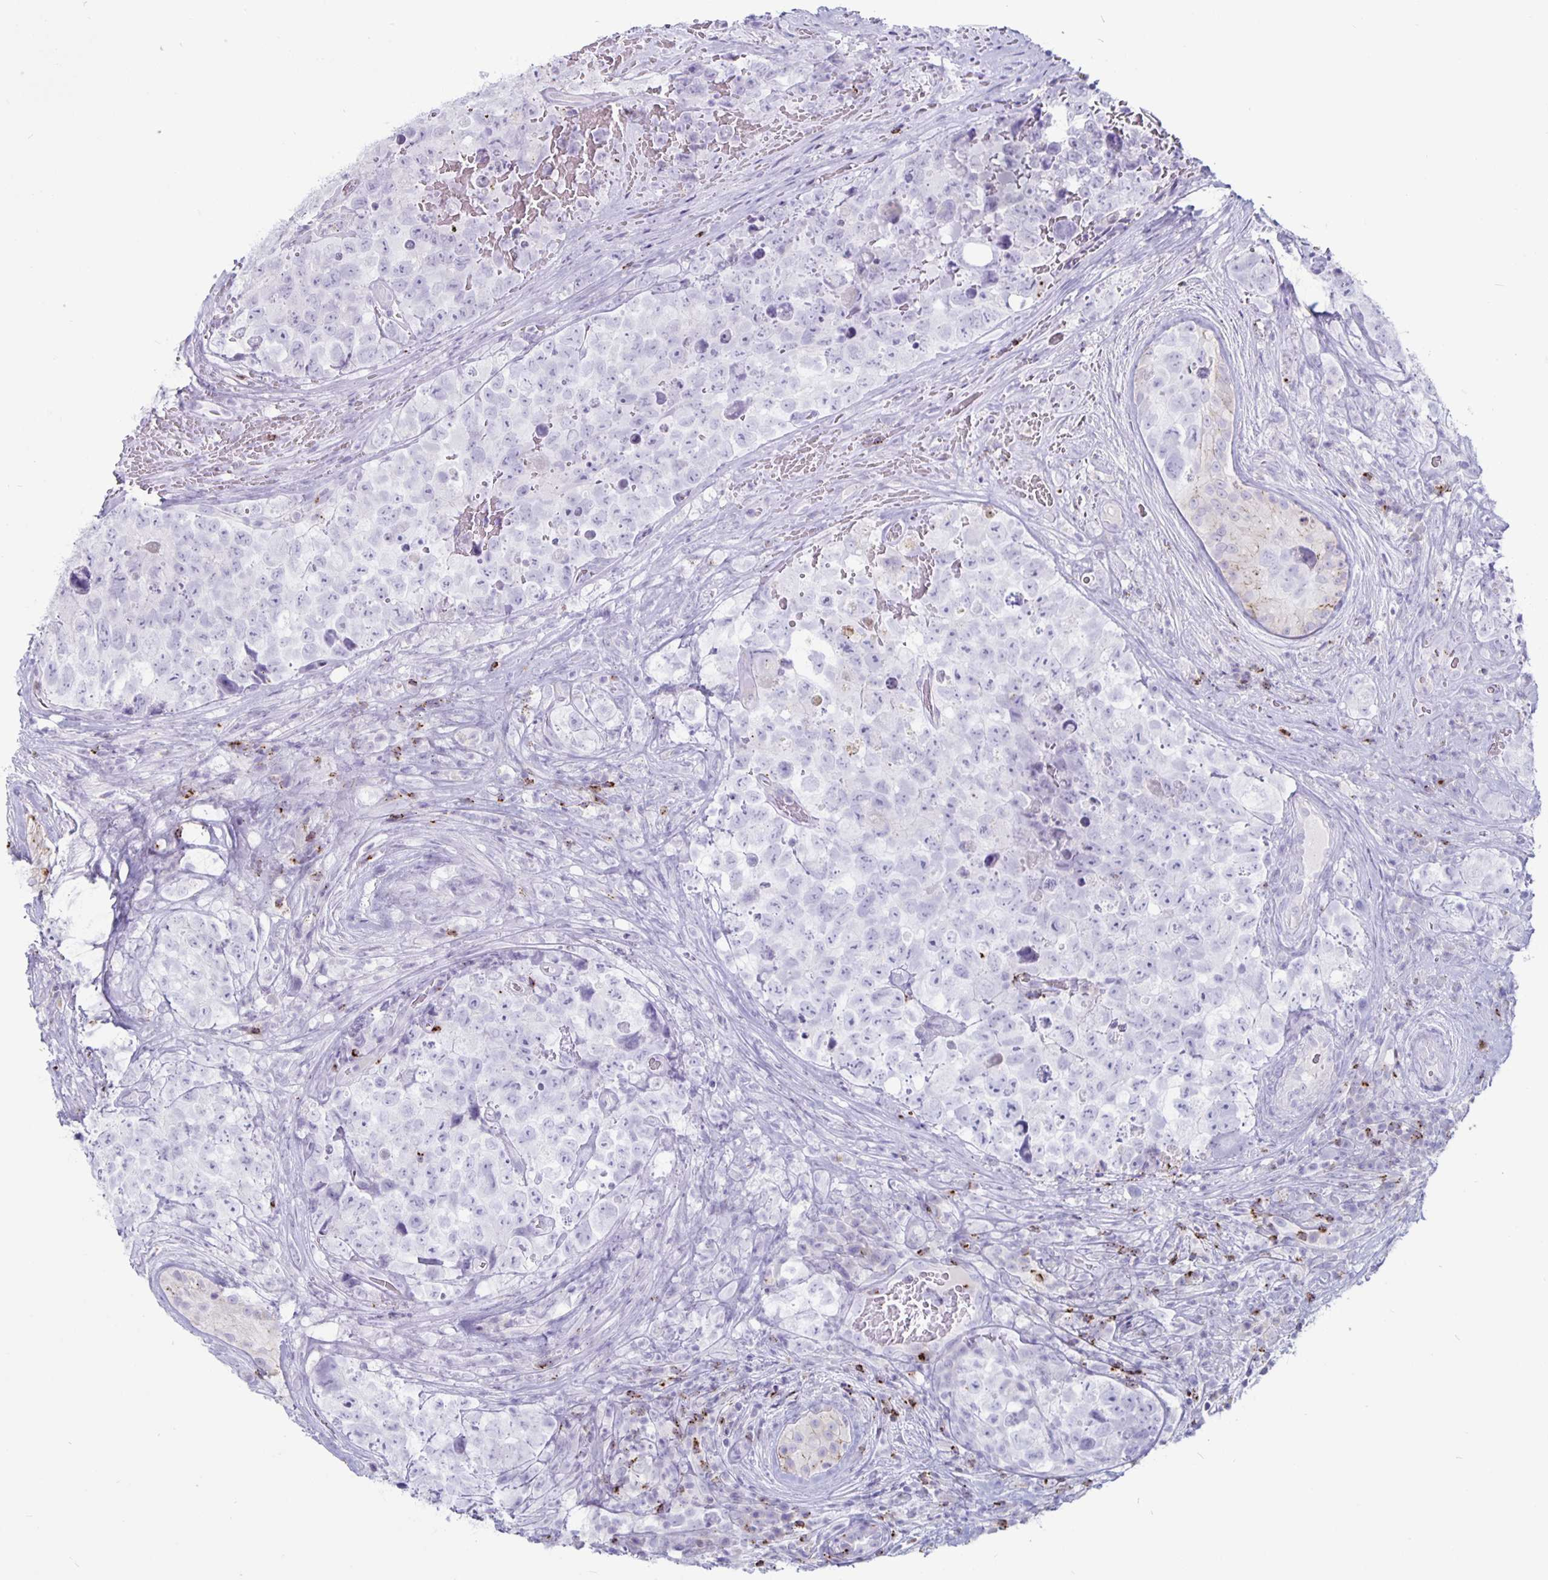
{"staining": {"intensity": "negative", "quantity": "none", "location": "none"}, "tissue": "testis cancer", "cell_type": "Tumor cells", "image_type": "cancer", "snomed": [{"axis": "morphology", "description": "Carcinoma, Embryonal, NOS"}, {"axis": "topography", "description": "Testis"}], "caption": "An IHC histopathology image of testis embryonal carcinoma is shown. There is no staining in tumor cells of testis embryonal carcinoma. The staining is performed using DAB (3,3'-diaminobenzidine) brown chromogen with nuclei counter-stained in using hematoxylin.", "gene": "GZMK", "patient": {"sex": "male", "age": 18}}